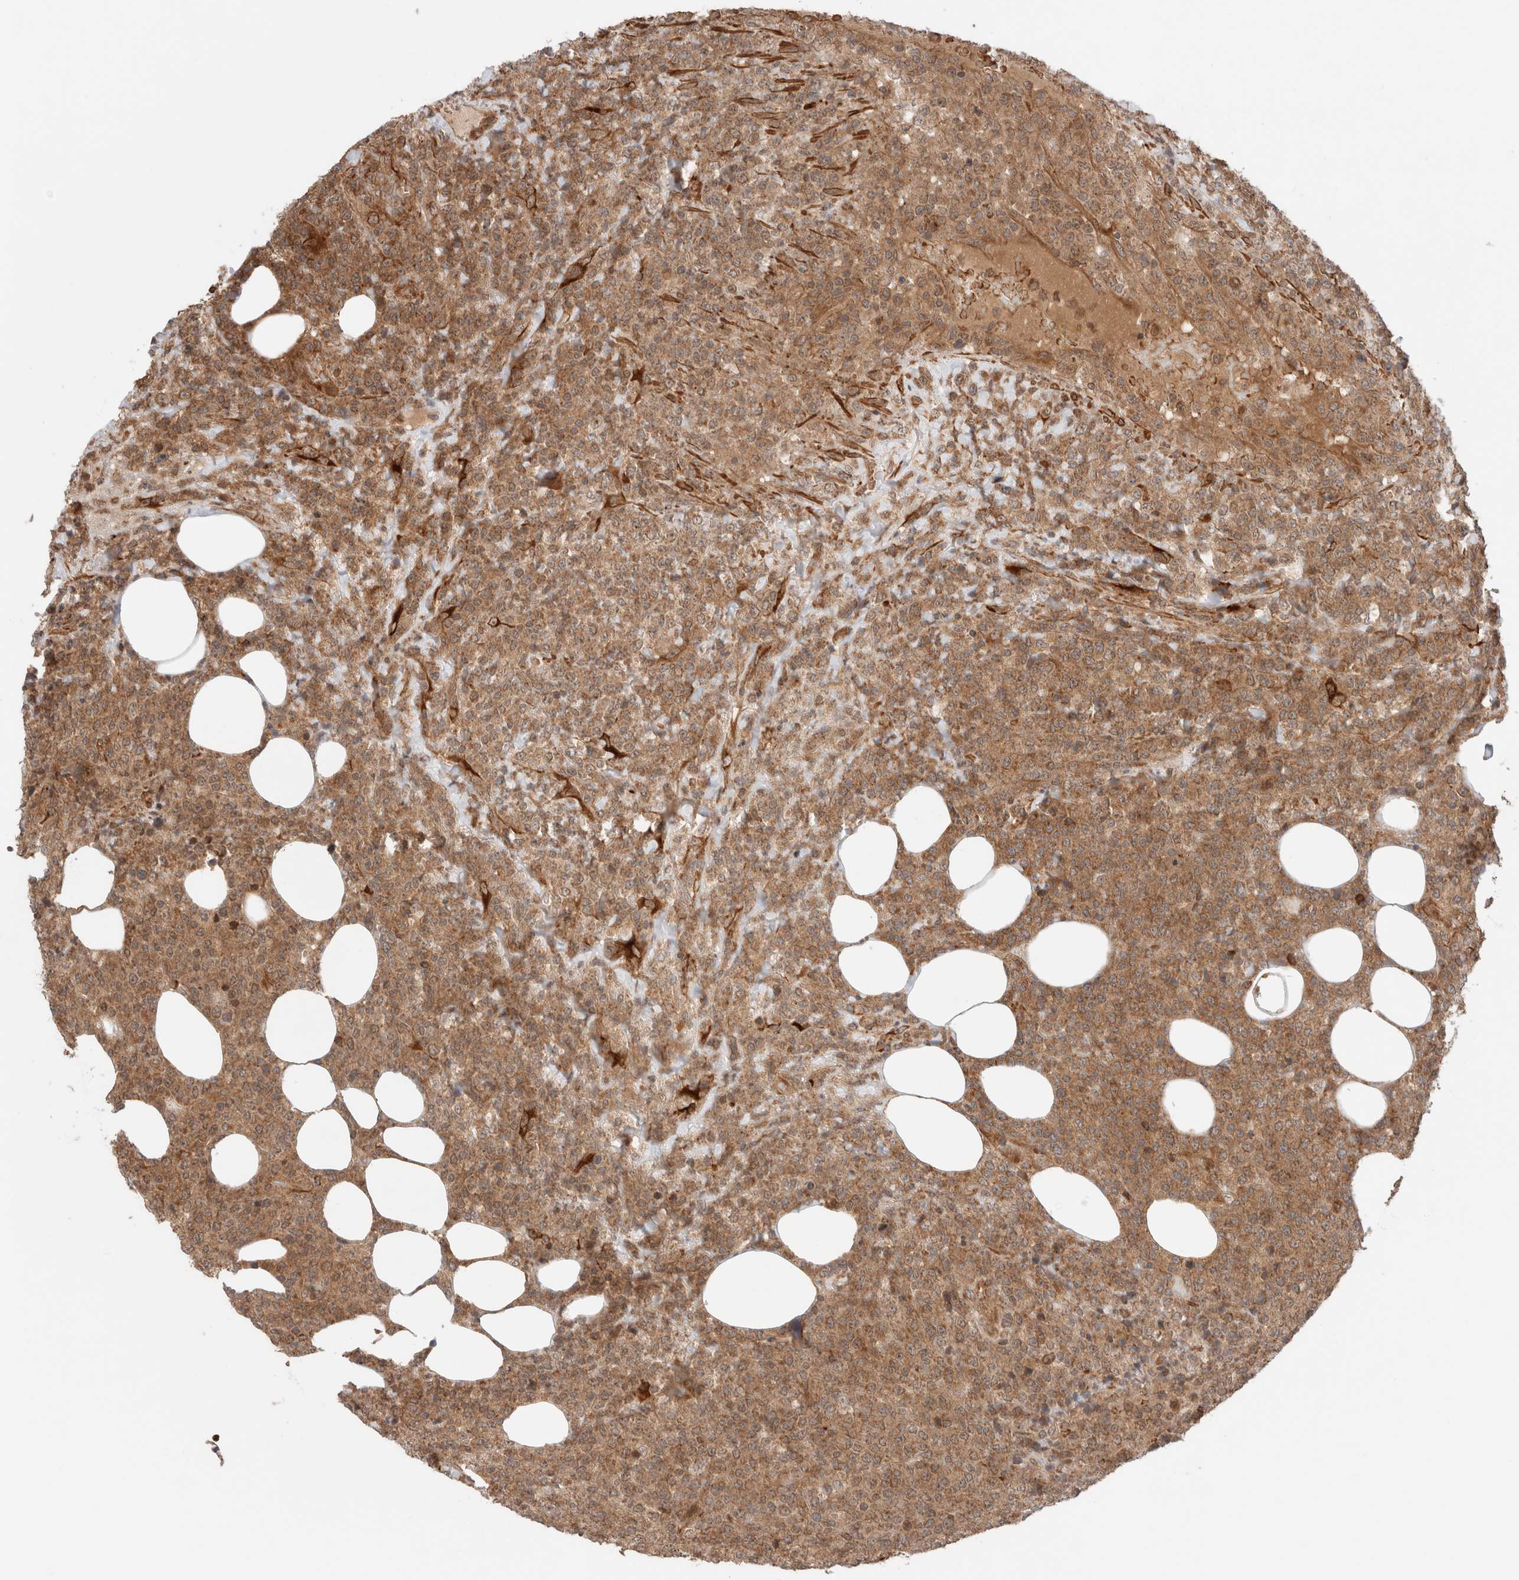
{"staining": {"intensity": "moderate", "quantity": ">75%", "location": "cytoplasmic/membranous"}, "tissue": "lymphoma", "cell_type": "Tumor cells", "image_type": "cancer", "snomed": [{"axis": "morphology", "description": "Malignant lymphoma, non-Hodgkin's type, High grade"}, {"axis": "topography", "description": "Lymph node"}], "caption": "Approximately >75% of tumor cells in lymphoma show moderate cytoplasmic/membranous protein expression as visualized by brown immunohistochemical staining.", "gene": "ZNF649", "patient": {"sex": "male", "age": 13}}